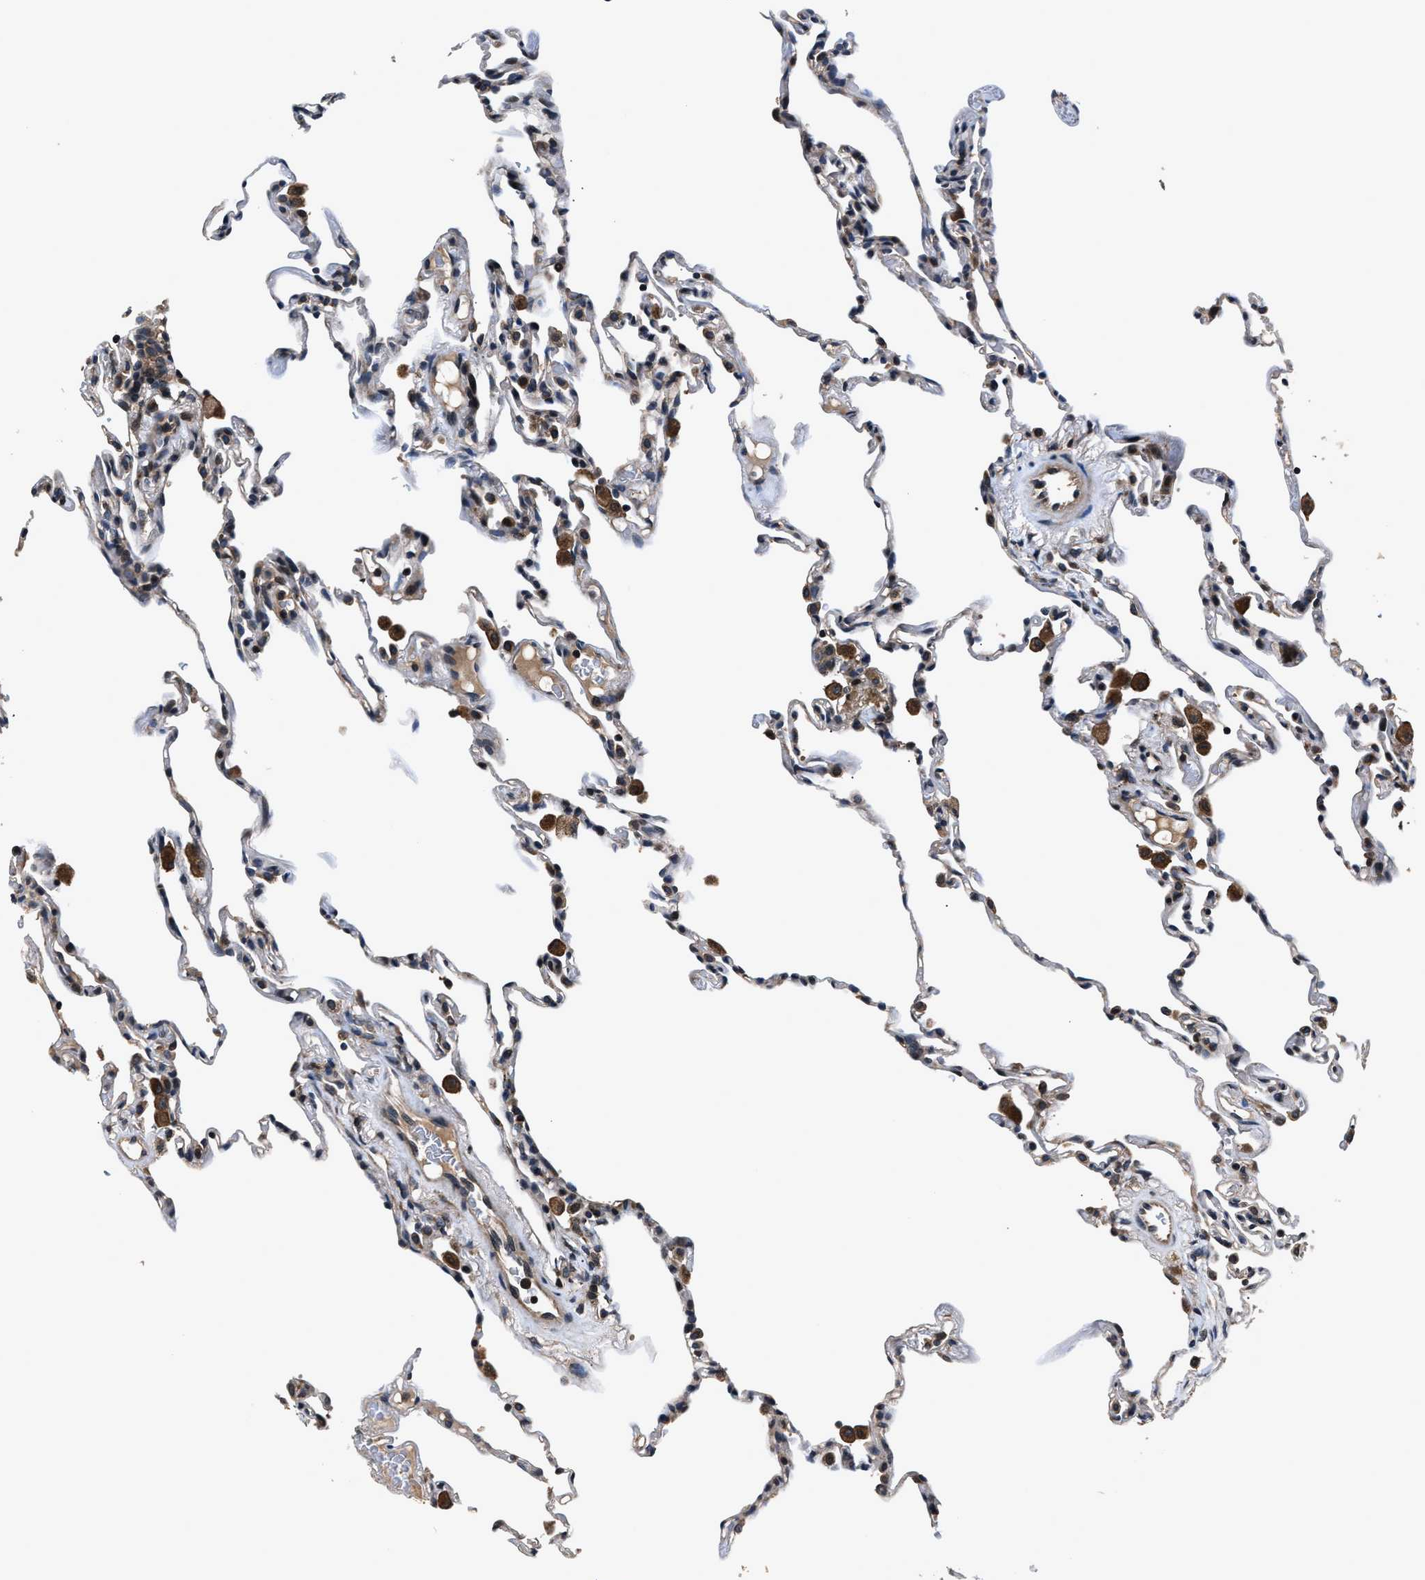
{"staining": {"intensity": "weak", "quantity": "25%-75%", "location": "cytoplasmic/membranous"}, "tissue": "lung", "cell_type": "Alveolar cells", "image_type": "normal", "snomed": [{"axis": "morphology", "description": "Normal tissue, NOS"}, {"axis": "topography", "description": "Lung"}], "caption": "Alveolar cells reveal low levels of weak cytoplasmic/membranous positivity in approximately 25%-75% of cells in benign lung. (IHC, brightfield microscopy, high magnification).", "gene": "TNRC18", "patient": {"sex": "male", "age": 59}}